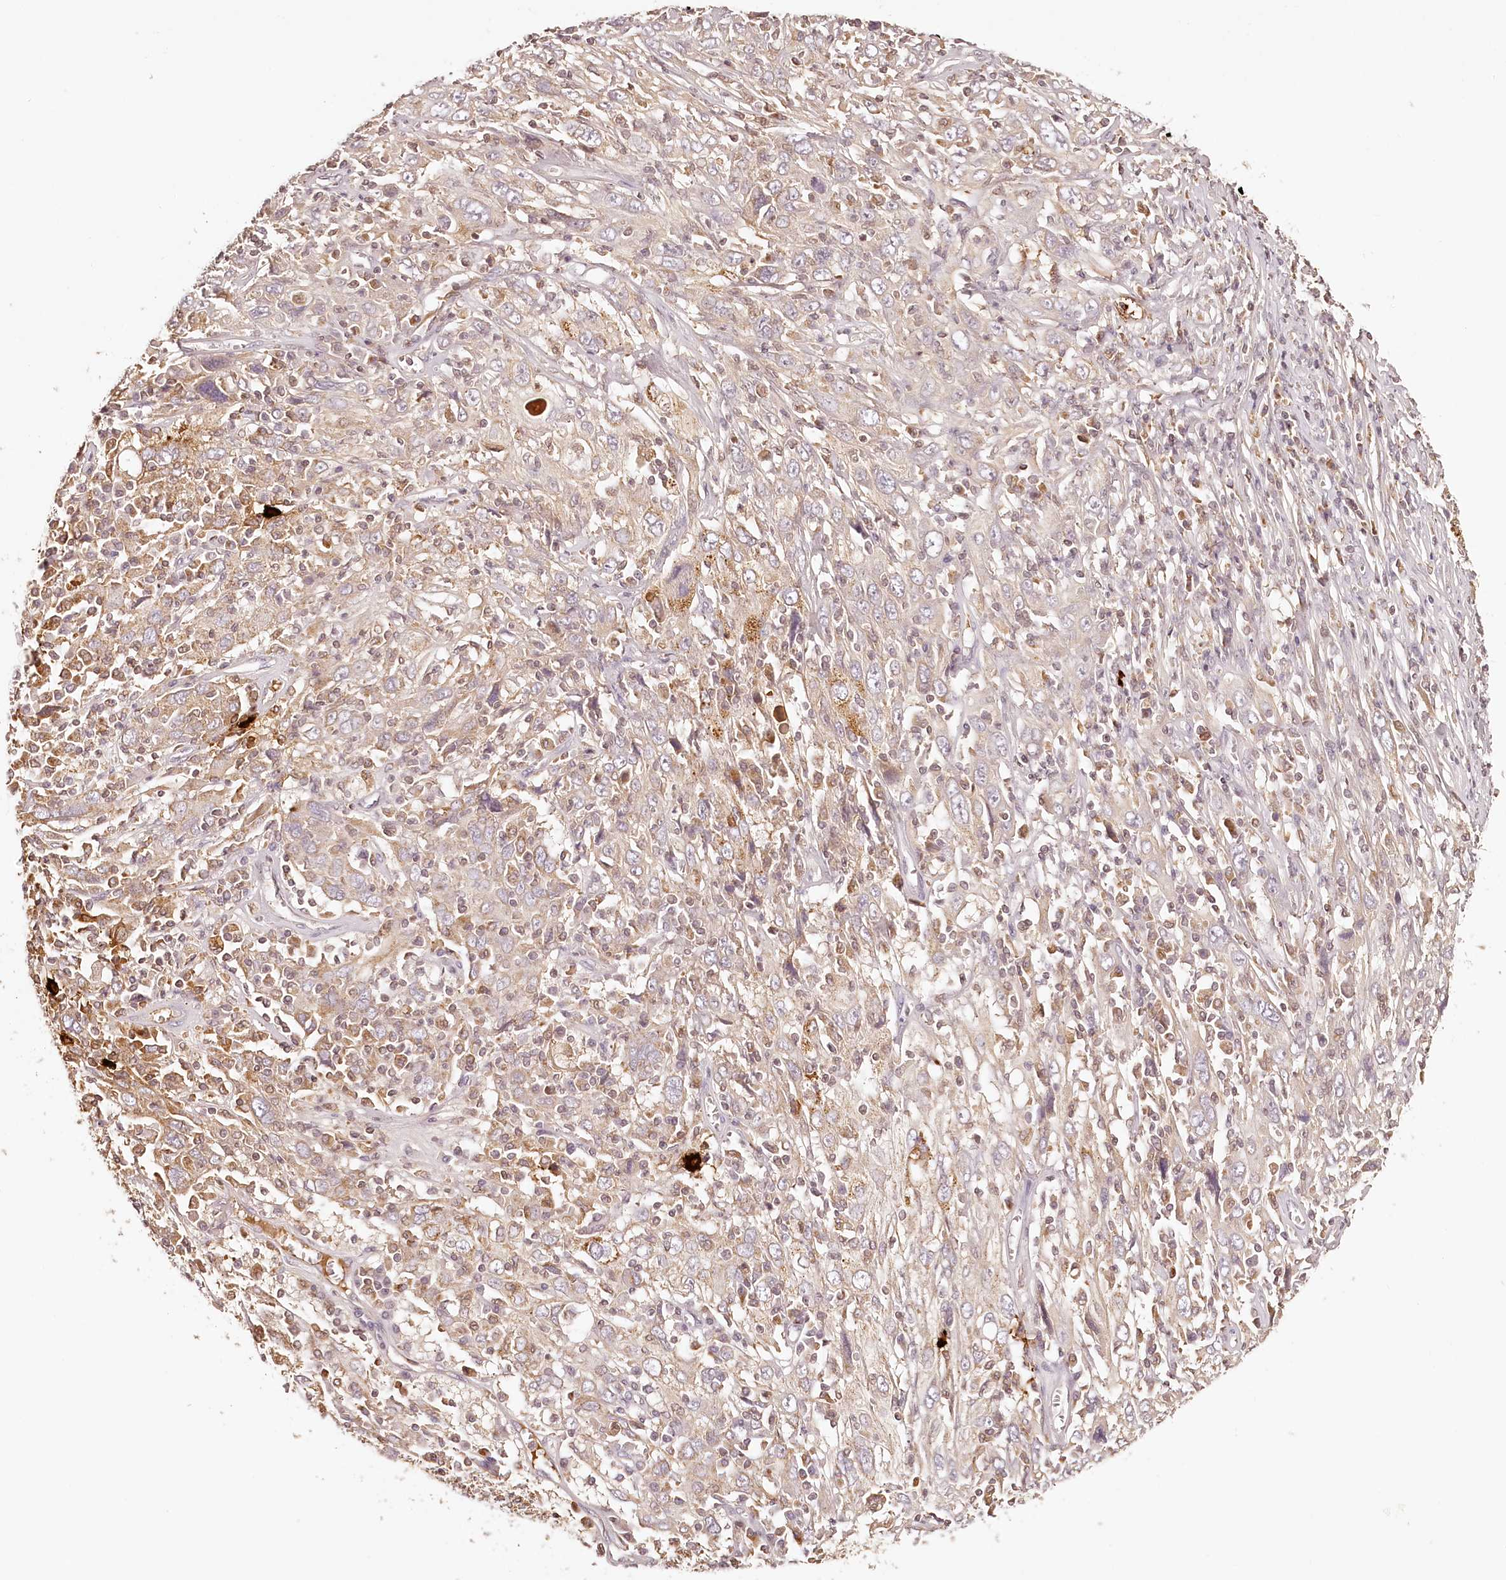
{"staining": {"intensity": "weak", "quantity": "25%-75%", "location": "cytoplasmic/membranous"}, "tissue": "cervical cancer", "cell_type": "Tumor cells", "image_type": "cancer", "snomed": [{"axis": "morphology", "description": "Squamous cell carcinoma, NOS"}, {"axis": "topography", "description": "Cervix"}], "caption": "Weak cytoplasmic/membranous expression for a protein is appreciated in about 25%-75% of tumor cells of squamous cell carcinoma (cervical) using IHC.", "gene": "SYNGR1", "patient": {"sex": "female", "age": 46}}